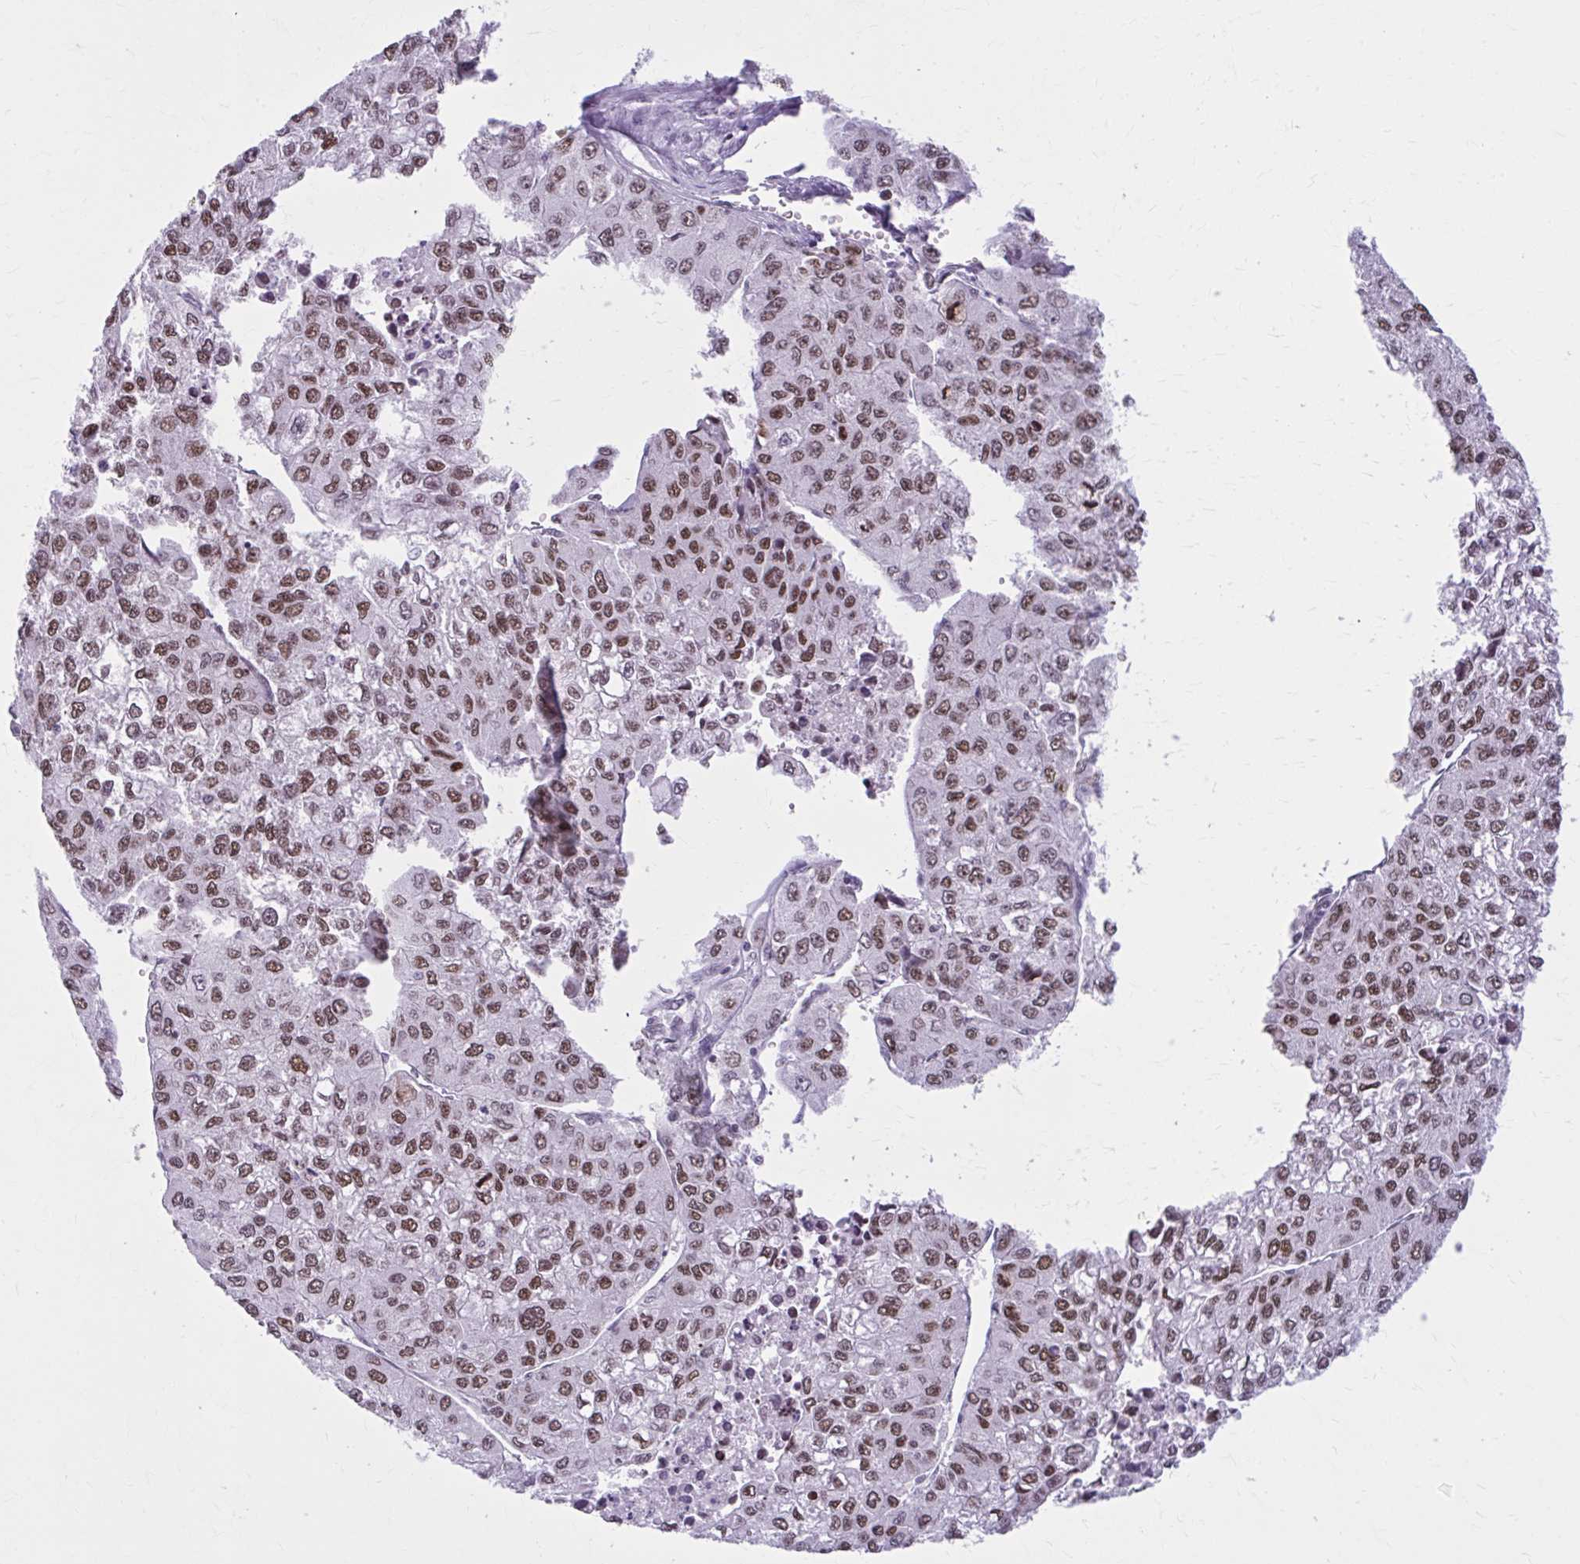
{"staining": {"intensity": "moderate", "quantity": ">75%", "location": "nuclear"}, "tissue": "liver cancer", "cell_type": "Tumor cells", "image_type": "cancer", "snomed": [{"axis": "morphology", "description": "Carcinoma, Hepatocellular, NOS"}, {"axis": "topography", "description": "Liver"}], "caption": "Protein staining reveals moderate nuclear positivity in about >75% of tumor cells in hepatocellular carcinoma (liver).", "gene": "PABIR1", "patient": {"sex": "female", "age": 66}}